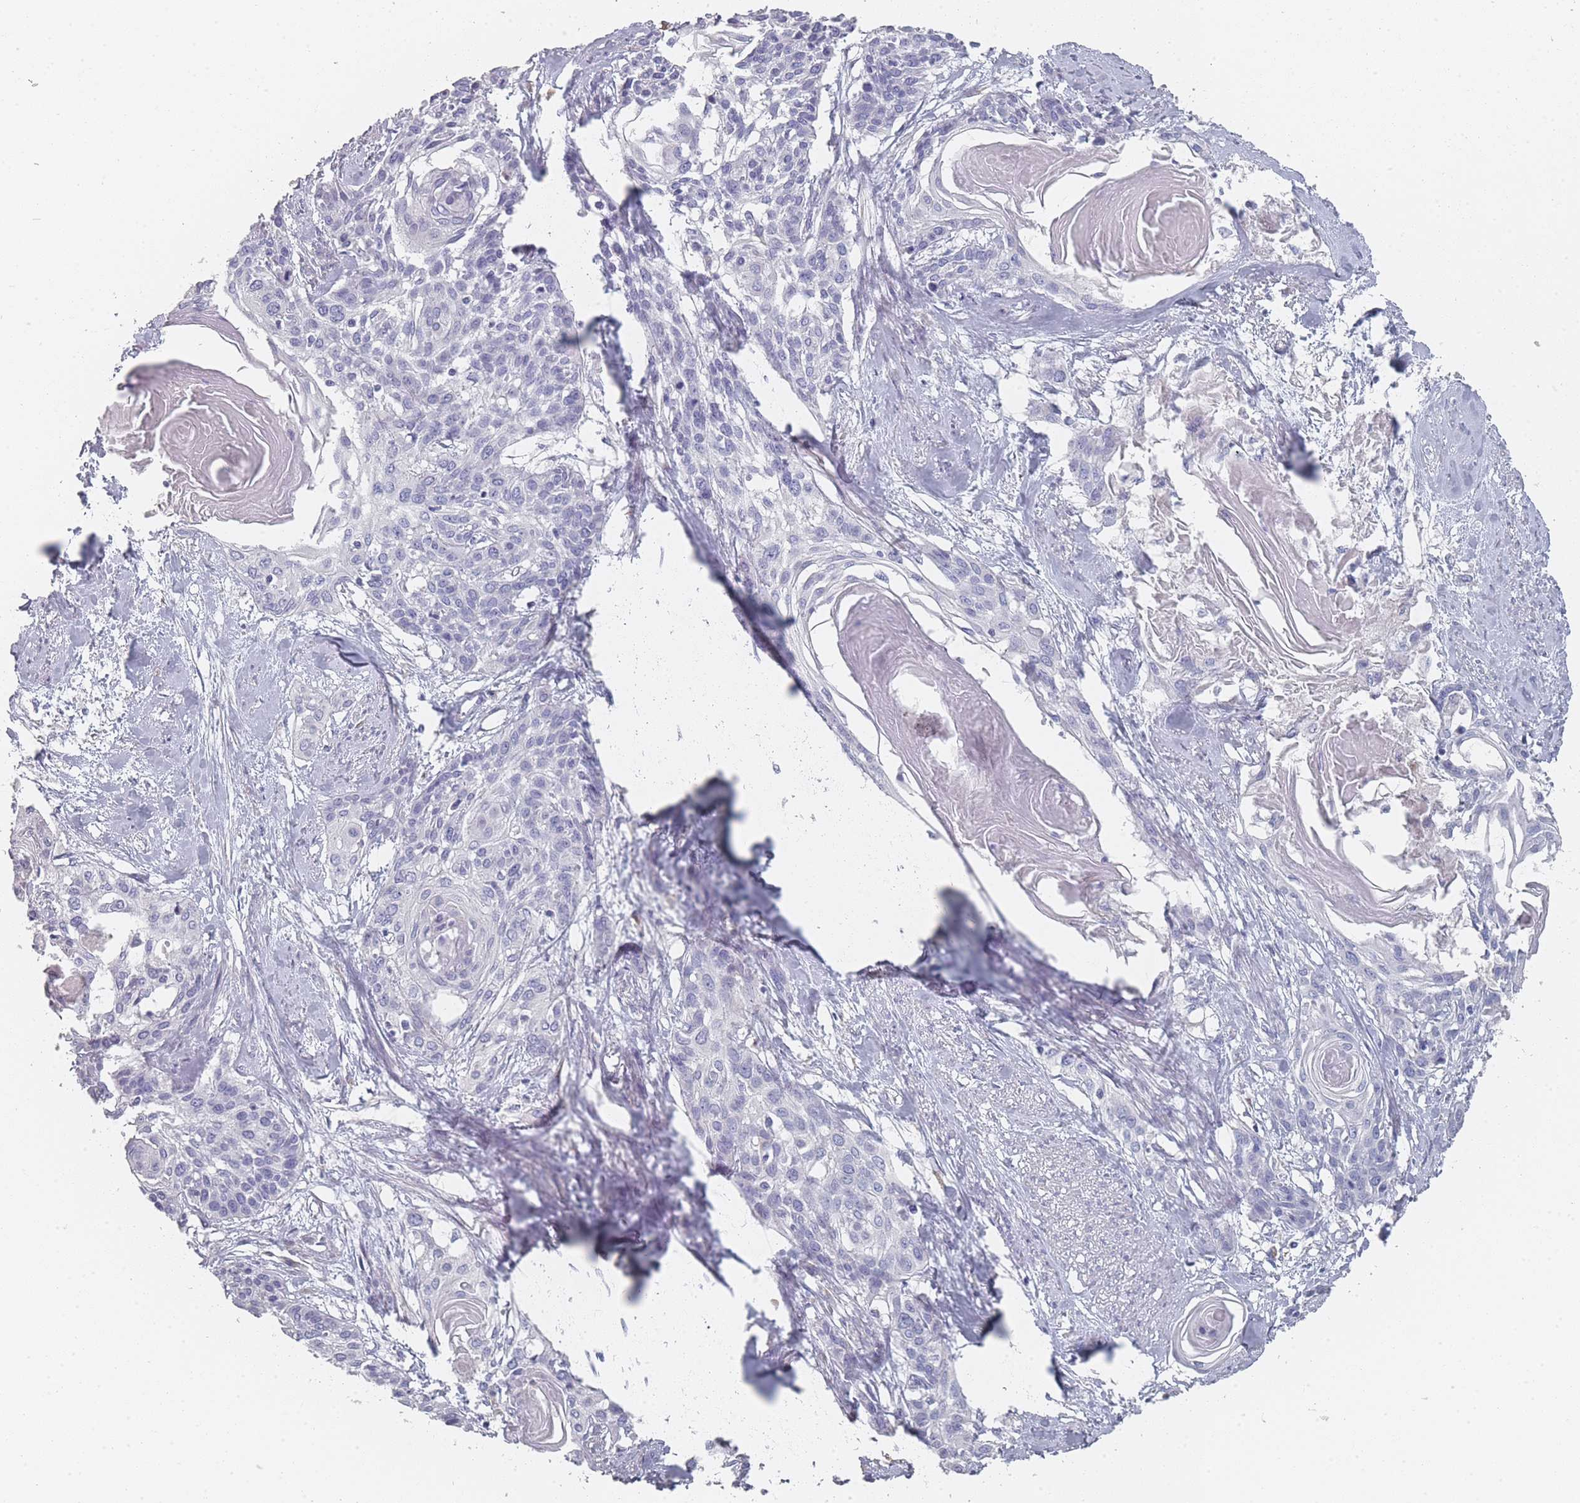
{"staining": {"intensity": "negative", "quantity": "none", "location": "none"}, "tissue": "cervical cancer", "cell_type": "Tumor cells", "image_type": "cancer", "snomed": [{"axis": "morphology", "description": "Squamous cell carcinoma, NOS"}, {"axis": "topography", "description": "Cervix"}], "caption": "Tumor cells show no significant protein positivity in cervical cancer (squamous cell carcinoma).", "gene": "SLC35E4", "patient": {"sex": "female", "age": 57}}